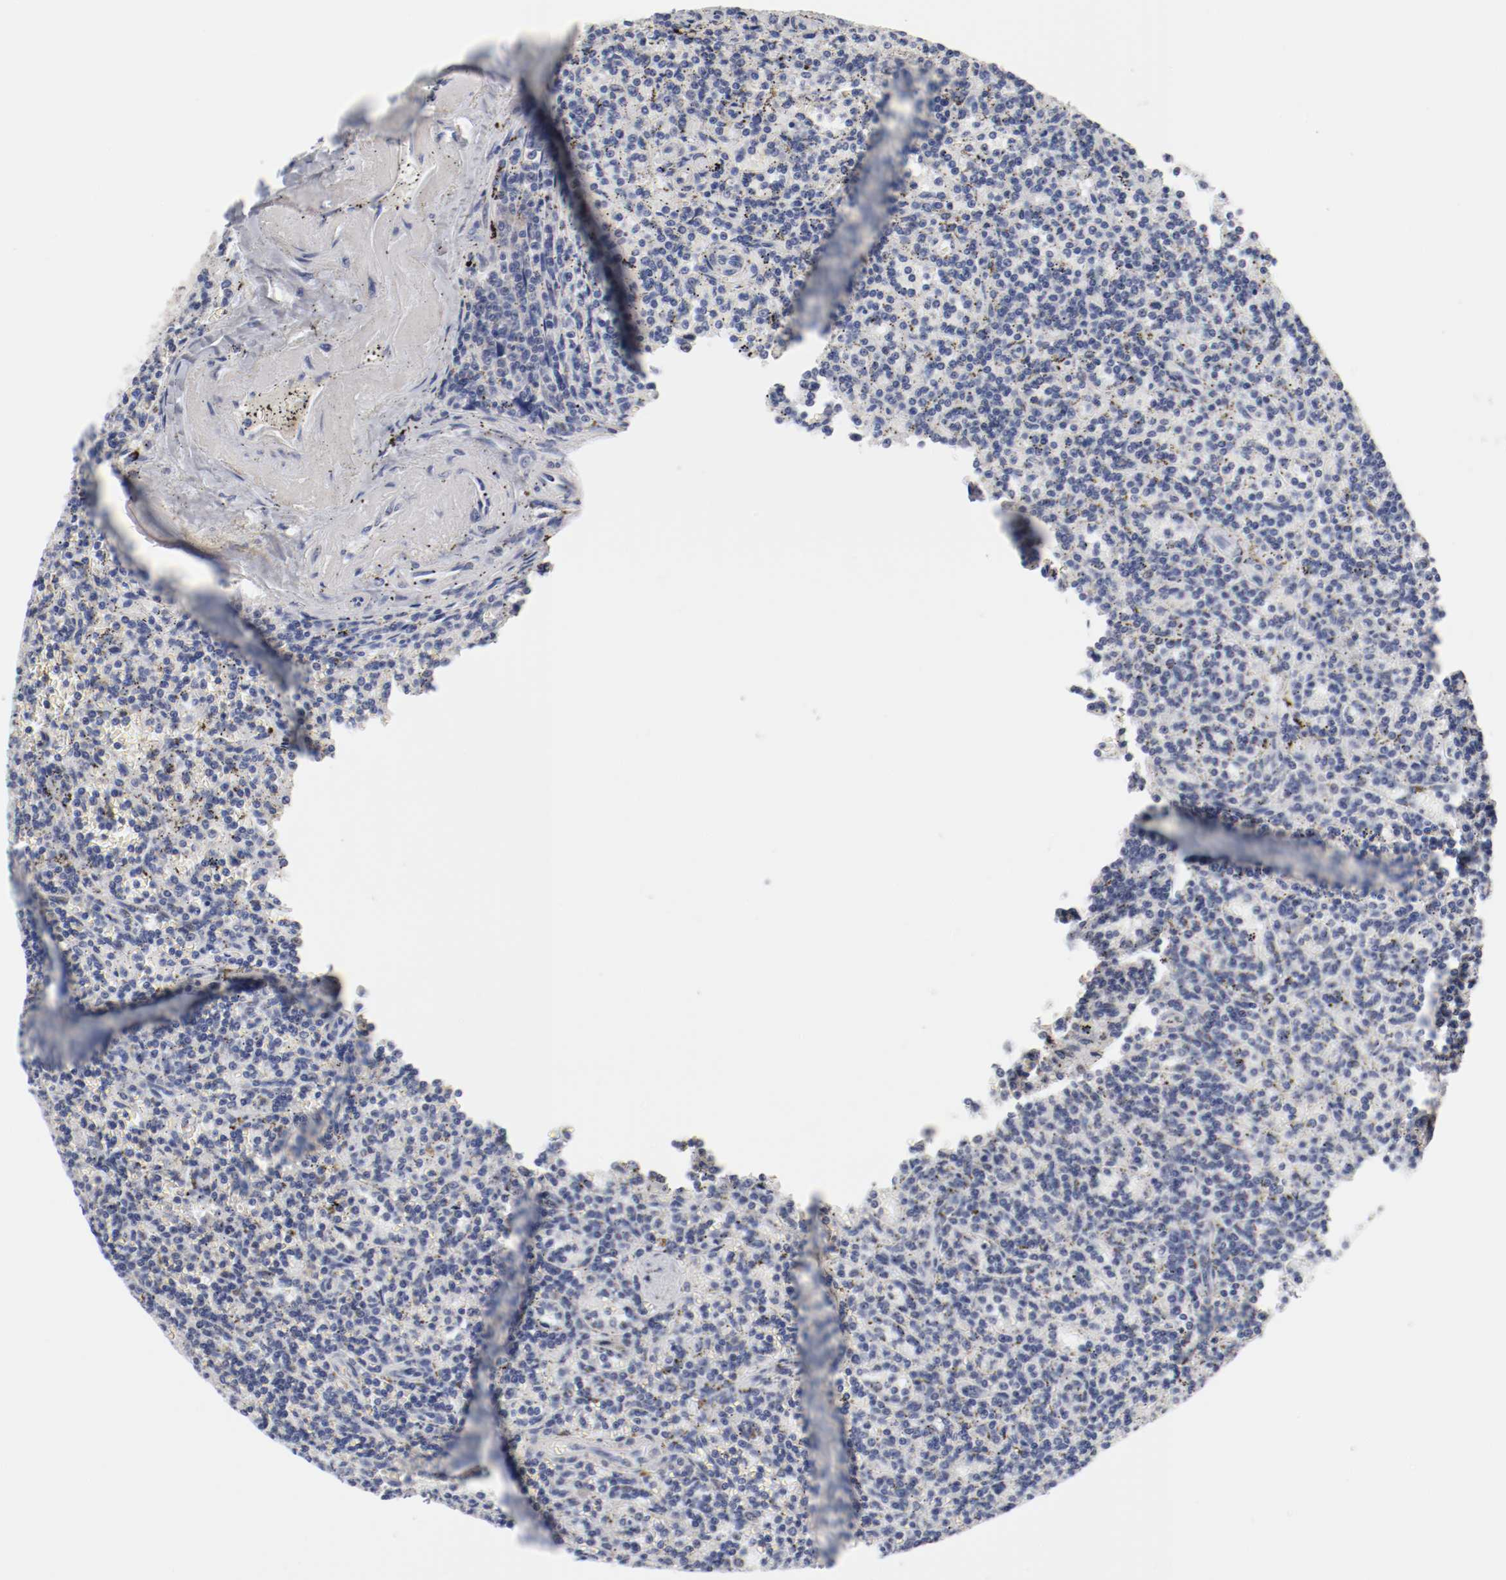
{"staining": {"intensity": "negative", "quantity": "none", "location": "none"}, "tissue": "lymphoma", "cell_type": "Tumor cells", "image_type": "cancer", "snomed": [{"axis": "morphology", "description": "Malignant lymphoma, non-Hodgkin's type, Low grade"}, {"axis": "topography", "description": "Spleen"}], "caption": "A histopathology image of lymphoma stained for a protein displays no brown staining in tumor cells. The staining is performed using DAB brown chromogen with nuclei counter-stained in using hematoxylin.", "gene": "GPR143", "patient": {"sex": "male", "age": 73}}